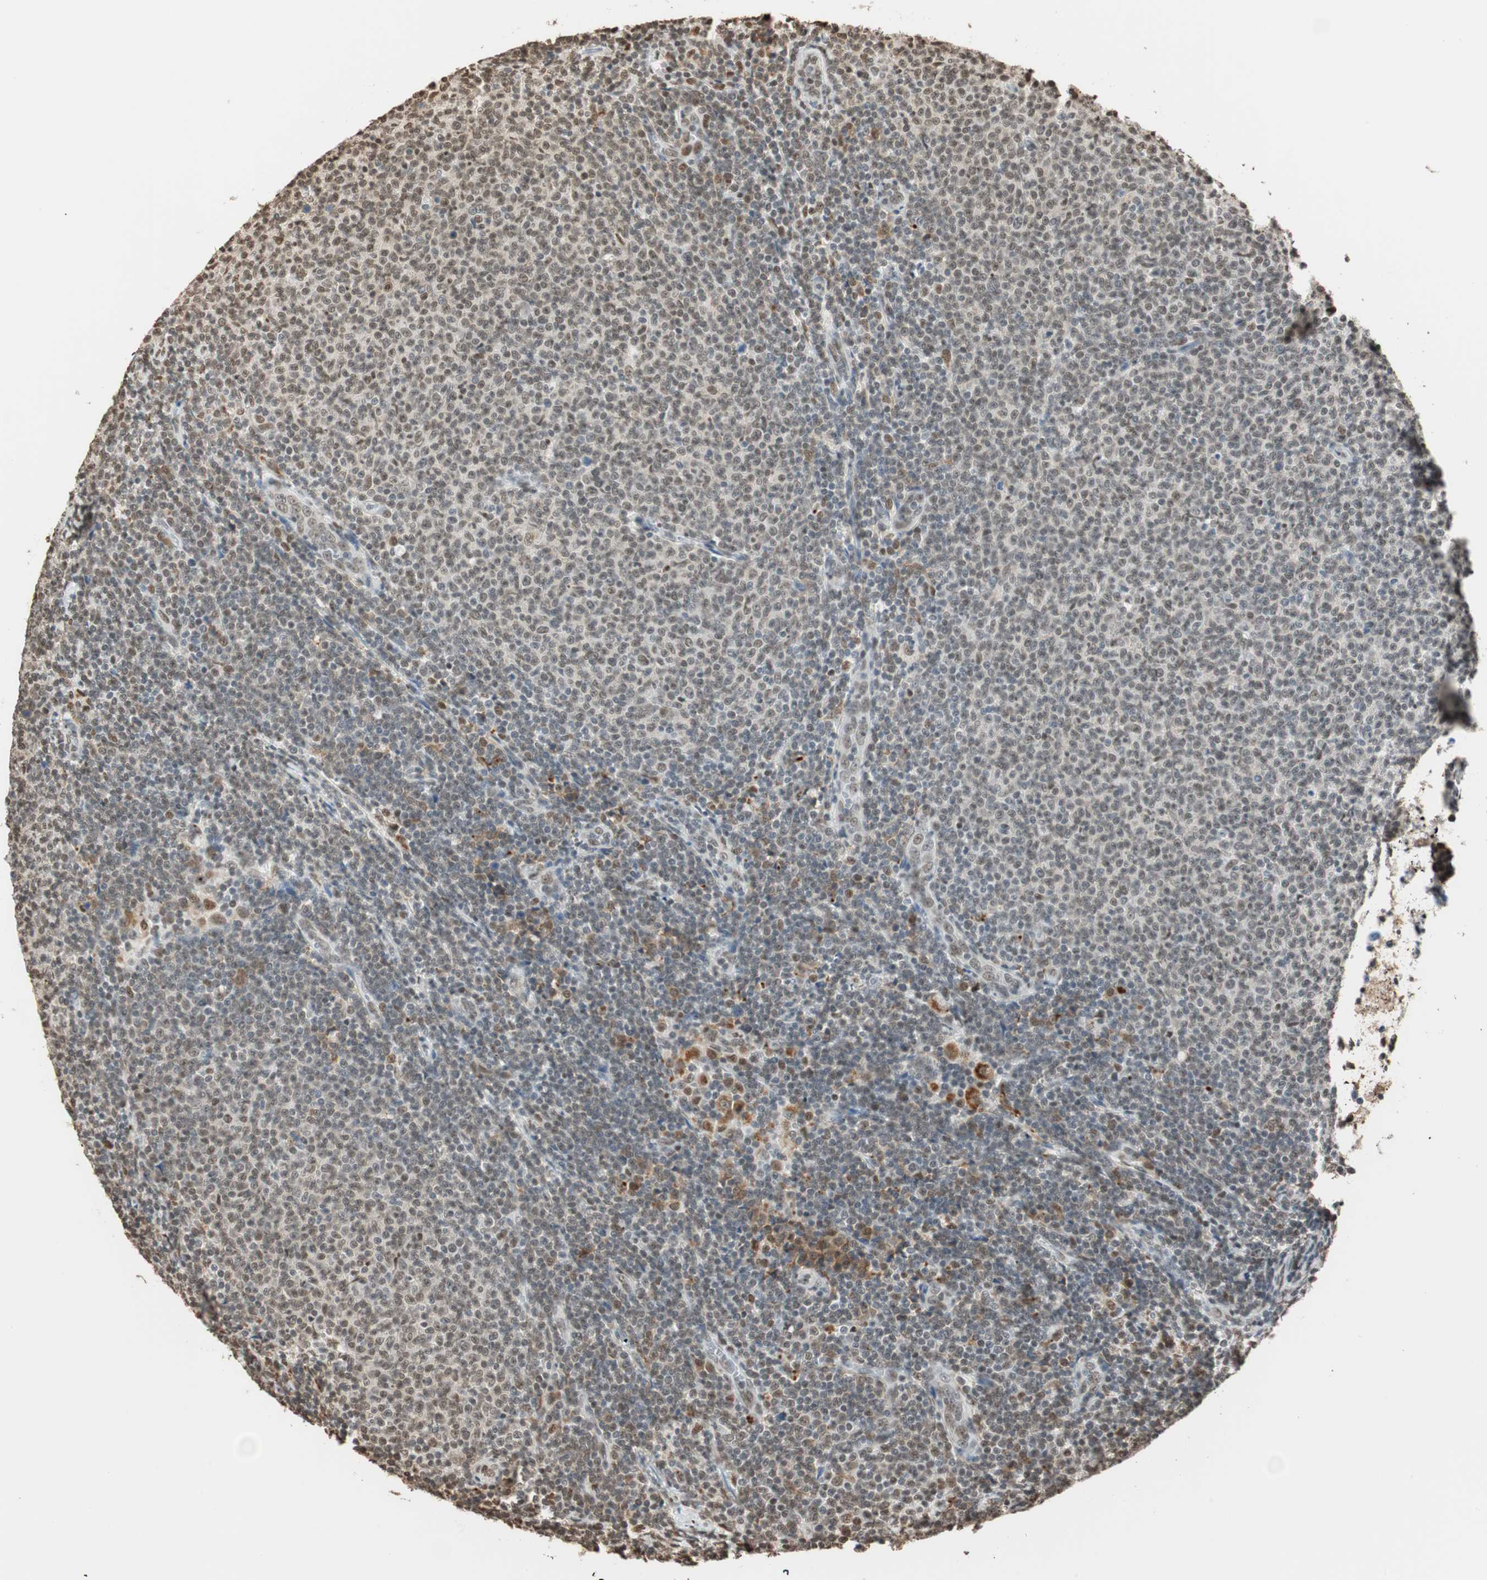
{"staining": {"intensity": "weak", "quantity": "25%-75%", "location": "nuclear"}, "tissue": "lymphoma", "cell_type": "Tumor cells", "image_type": "cancer", "snomed": [{"axis": "morphology", "description": "Malignant lymphoma, non-Hodgkin's type, Low grade"}, {"axis": "topography", "description": "Spleen"}], "caption": "Lymphoma was stained to show a protein in brown. There is low levels of weak nuclear staining in approximately 25%-75% of tumor cells.", "gene": "FANCG", "patient": {"sex": "male", "age": 60}}